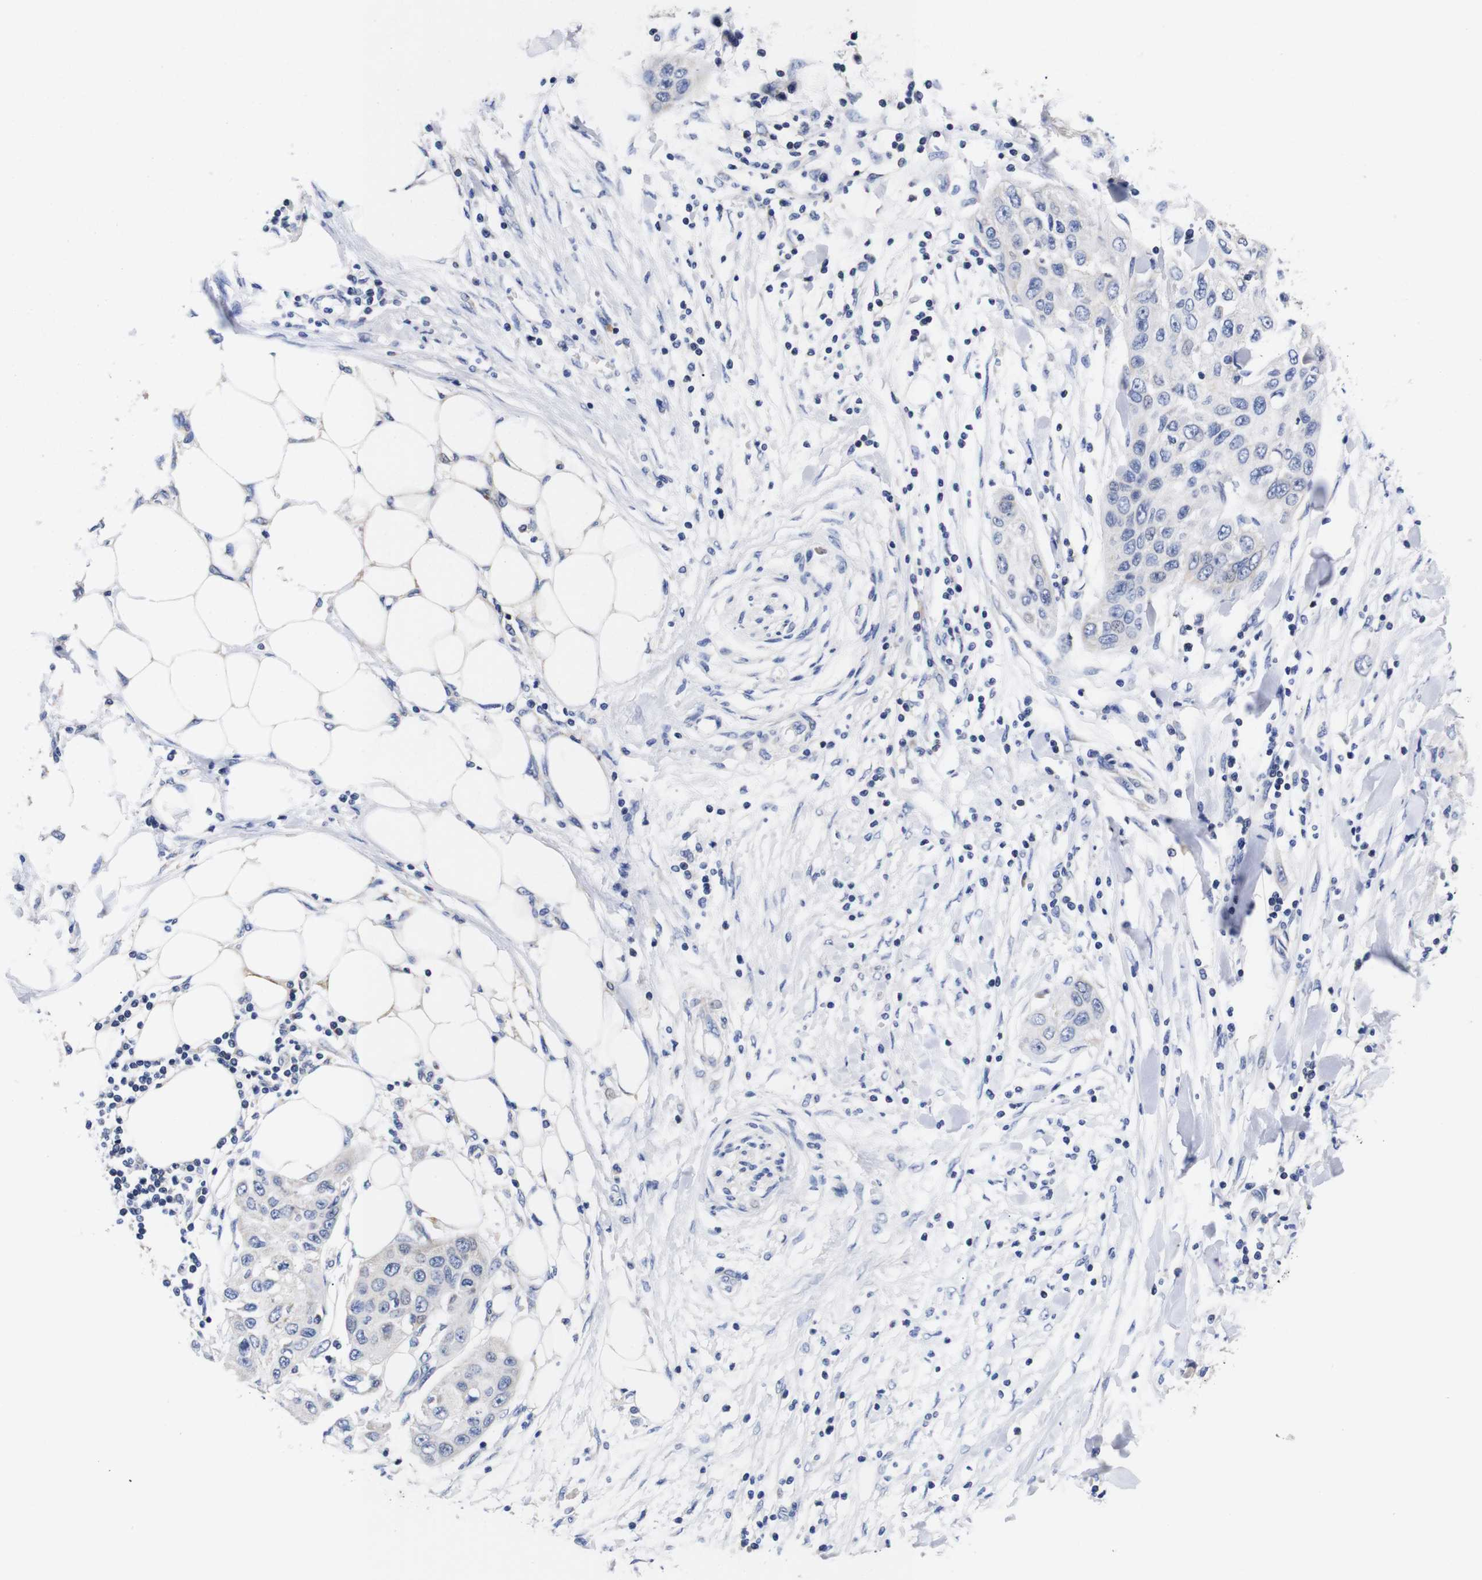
{"staining": {"intensity": "negative", "quantity": "none", "location": "none"}, "tissue": "pancreatic cancer", "cell_type": "Tumor cells", "image_type": "cancer", "snomed": [{"axis": "morphology", "description": "Adenocarcinoma, NOS"}, {"axis": "topography", "description": "Pancreas"}], "caption": "Immunohistochemical staining of human pancreatic adenocarcinoma reveals no significant staining in tumor cells.", "gene": "OPN3", "patient": {"sex": "female", "age": 70}}